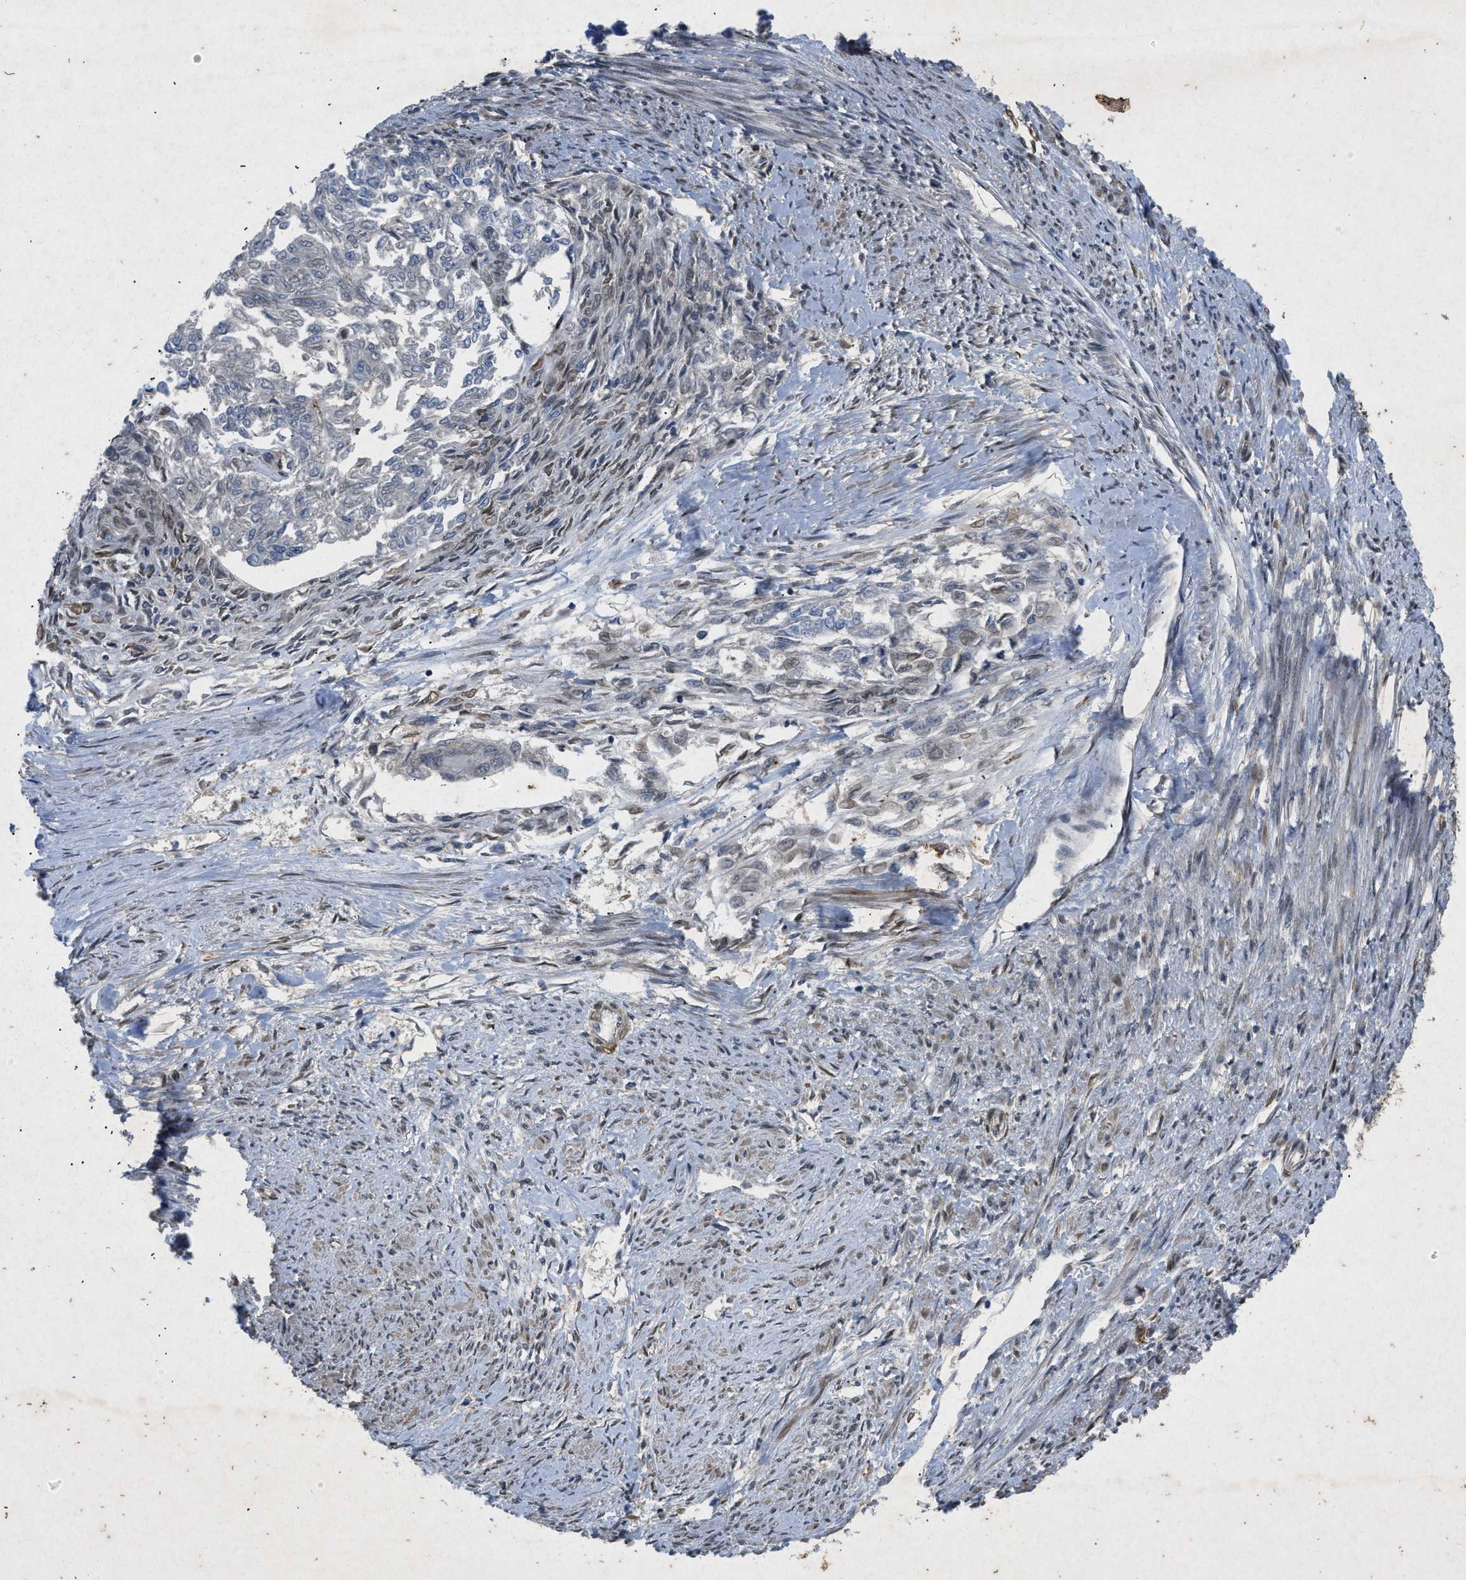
{"staining": {"intensity": "negative", "quantity": "none", "location": "none"}, "tissue": "endometrial cancer", "cell_type": "Tumor cells", "image_type": "cancer", "snomed": [{"axis": "morphology", "description": "Adenocarcinoma, NOS"}, {"axis": "topography", "description": "Endometrium"}], "caption": "This is an immunohistochemistry micrograph of endometrial cancer. There is no staining in tumor cells.", "gene": "PRKG2", "patient": {"sex": "female", "age": 32}}